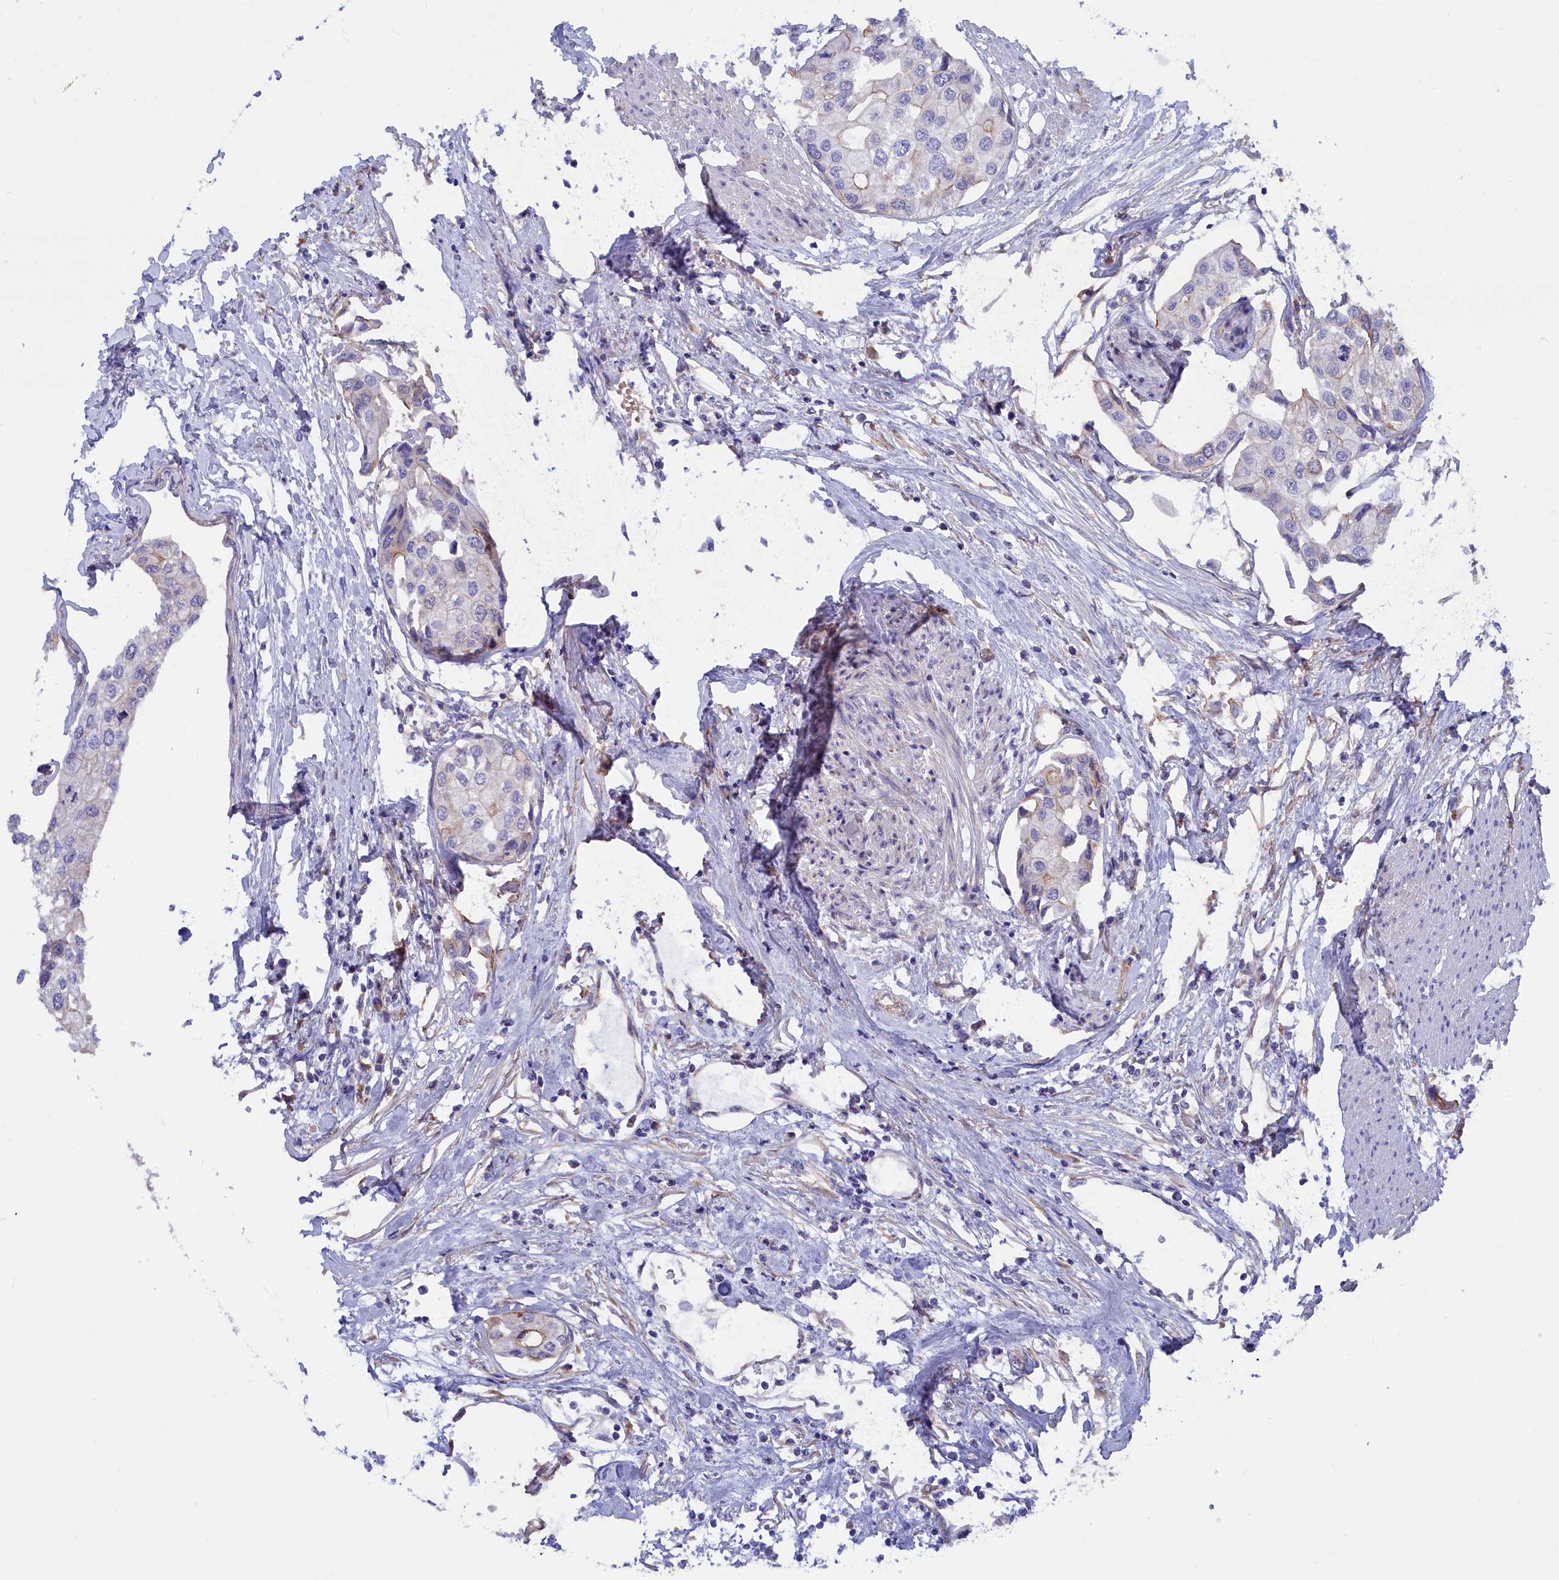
{"staining": {"intensity": "negative", "quantity": "none", "location": "none"}, "tissue": "urothelial cancer", "cell_type": "Tumor cells", "image_type": "cancer", "snomed": [{"axis": "morphology", "description": "Urothelial carcinoma, High grade"}, {"axis": "topography", "description": "Urinary bladder"}], "caption": "A high-resolution photomicrograph shows immunohistochemistry staining of urothelial cancer, which displays no significant expression in tumor cells.", "gene": "ABCC12", "patient": {"sex": "male", "age": 64}}